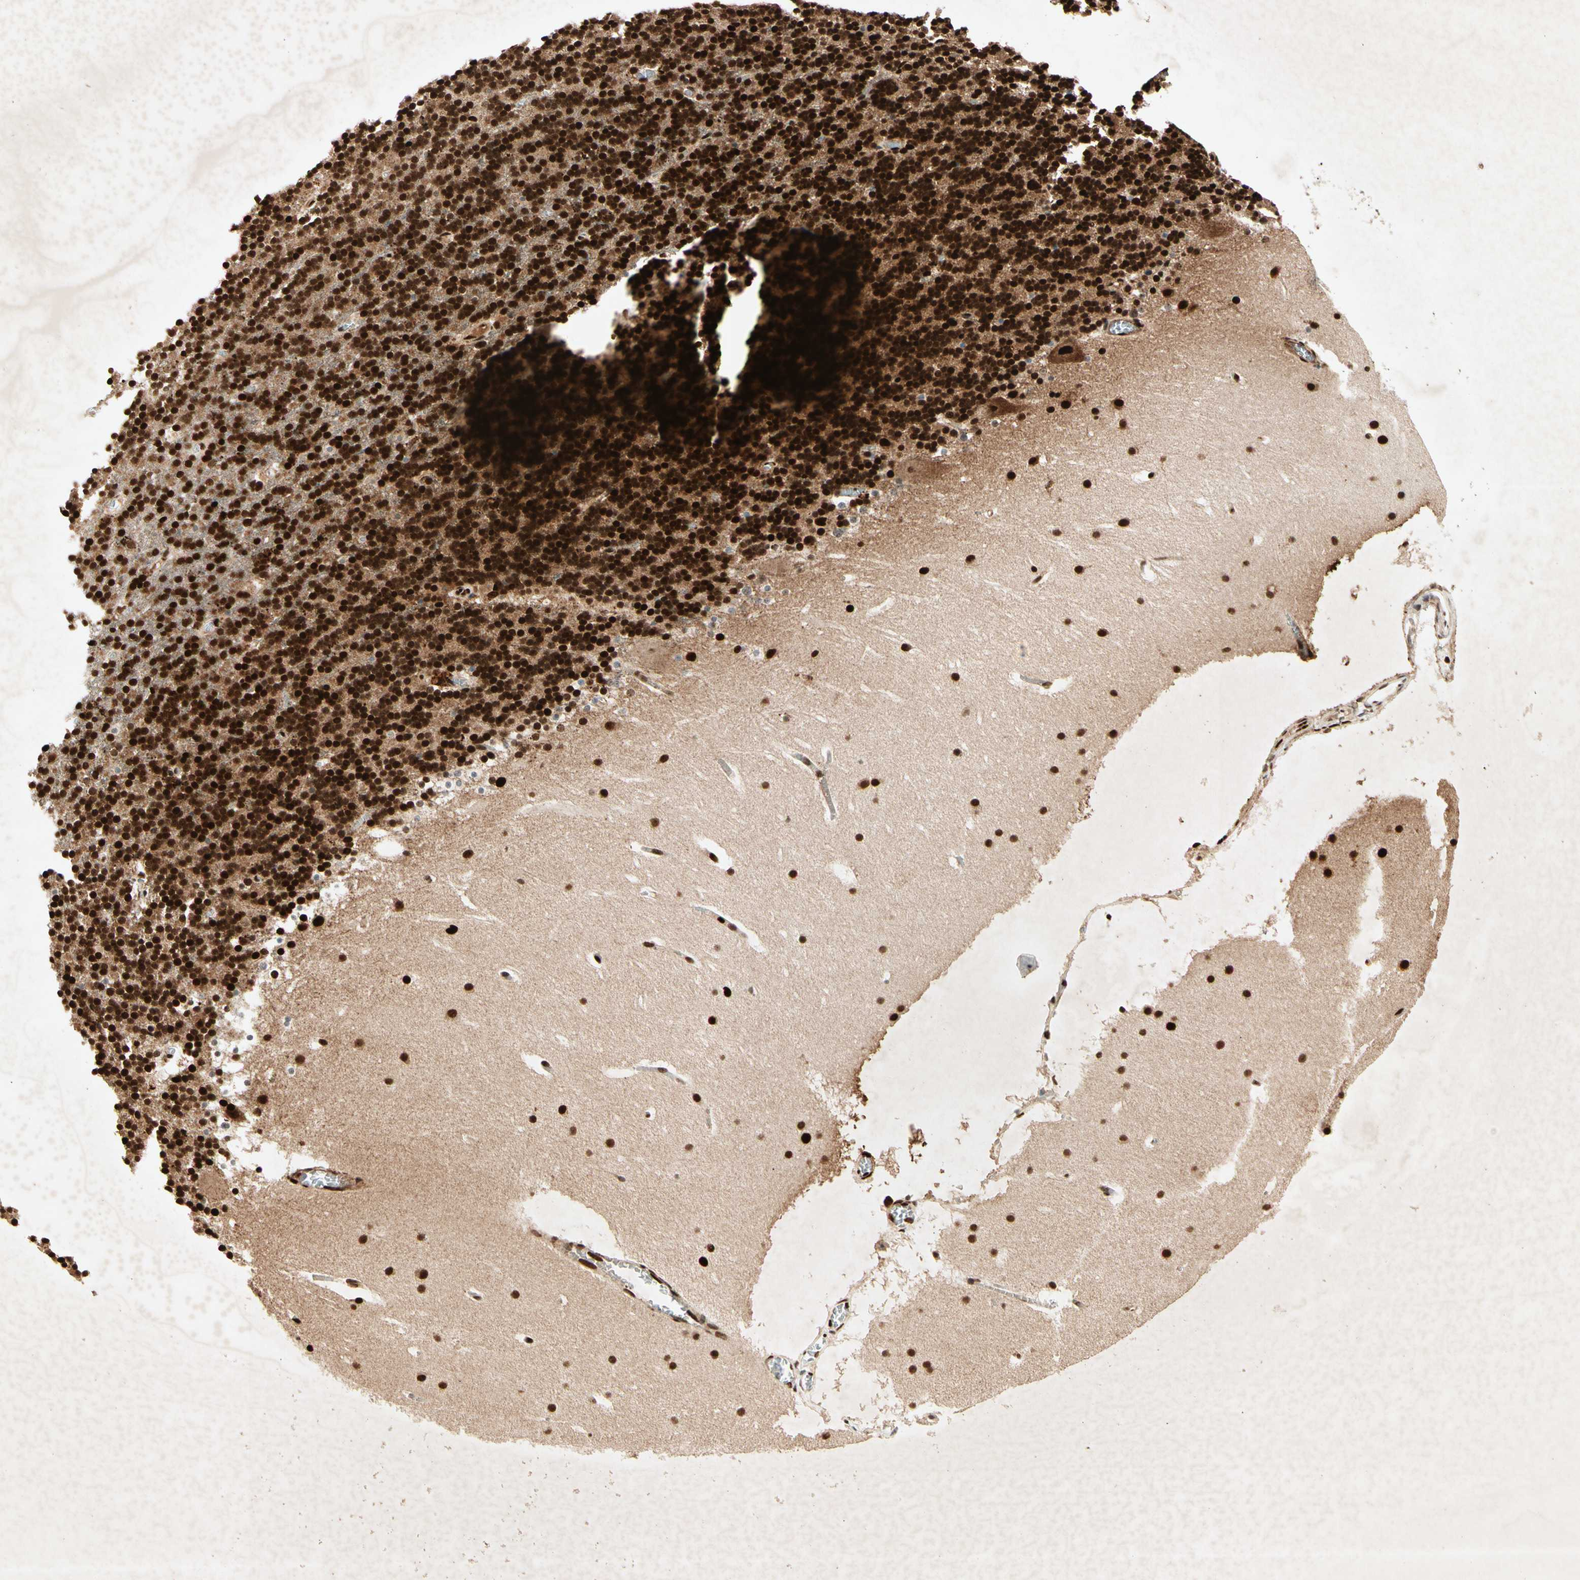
{"staining": {"intensity": "strong", "quantity": ">75%", "location": "nuclear"}, "tissue": "cerebellum", "cell_type": "Cells in granular layer", "image_type": "normal", "snomed": [{"axis": "morphology", "description": "Normal tissue, NOS"}, {"axis": "topography", "description": "Cerebellum"}], "caption": "A brown stain shows strong nuclear staining of a protein in cells in granular layer of unremarkable human cerebellum. (DAB (3,3'-diaminobenzidine) = brown stain, brightfield microscopy at high magnification).", "gene": "RNF43", "patient": {"sex": "male", "age": 45}}